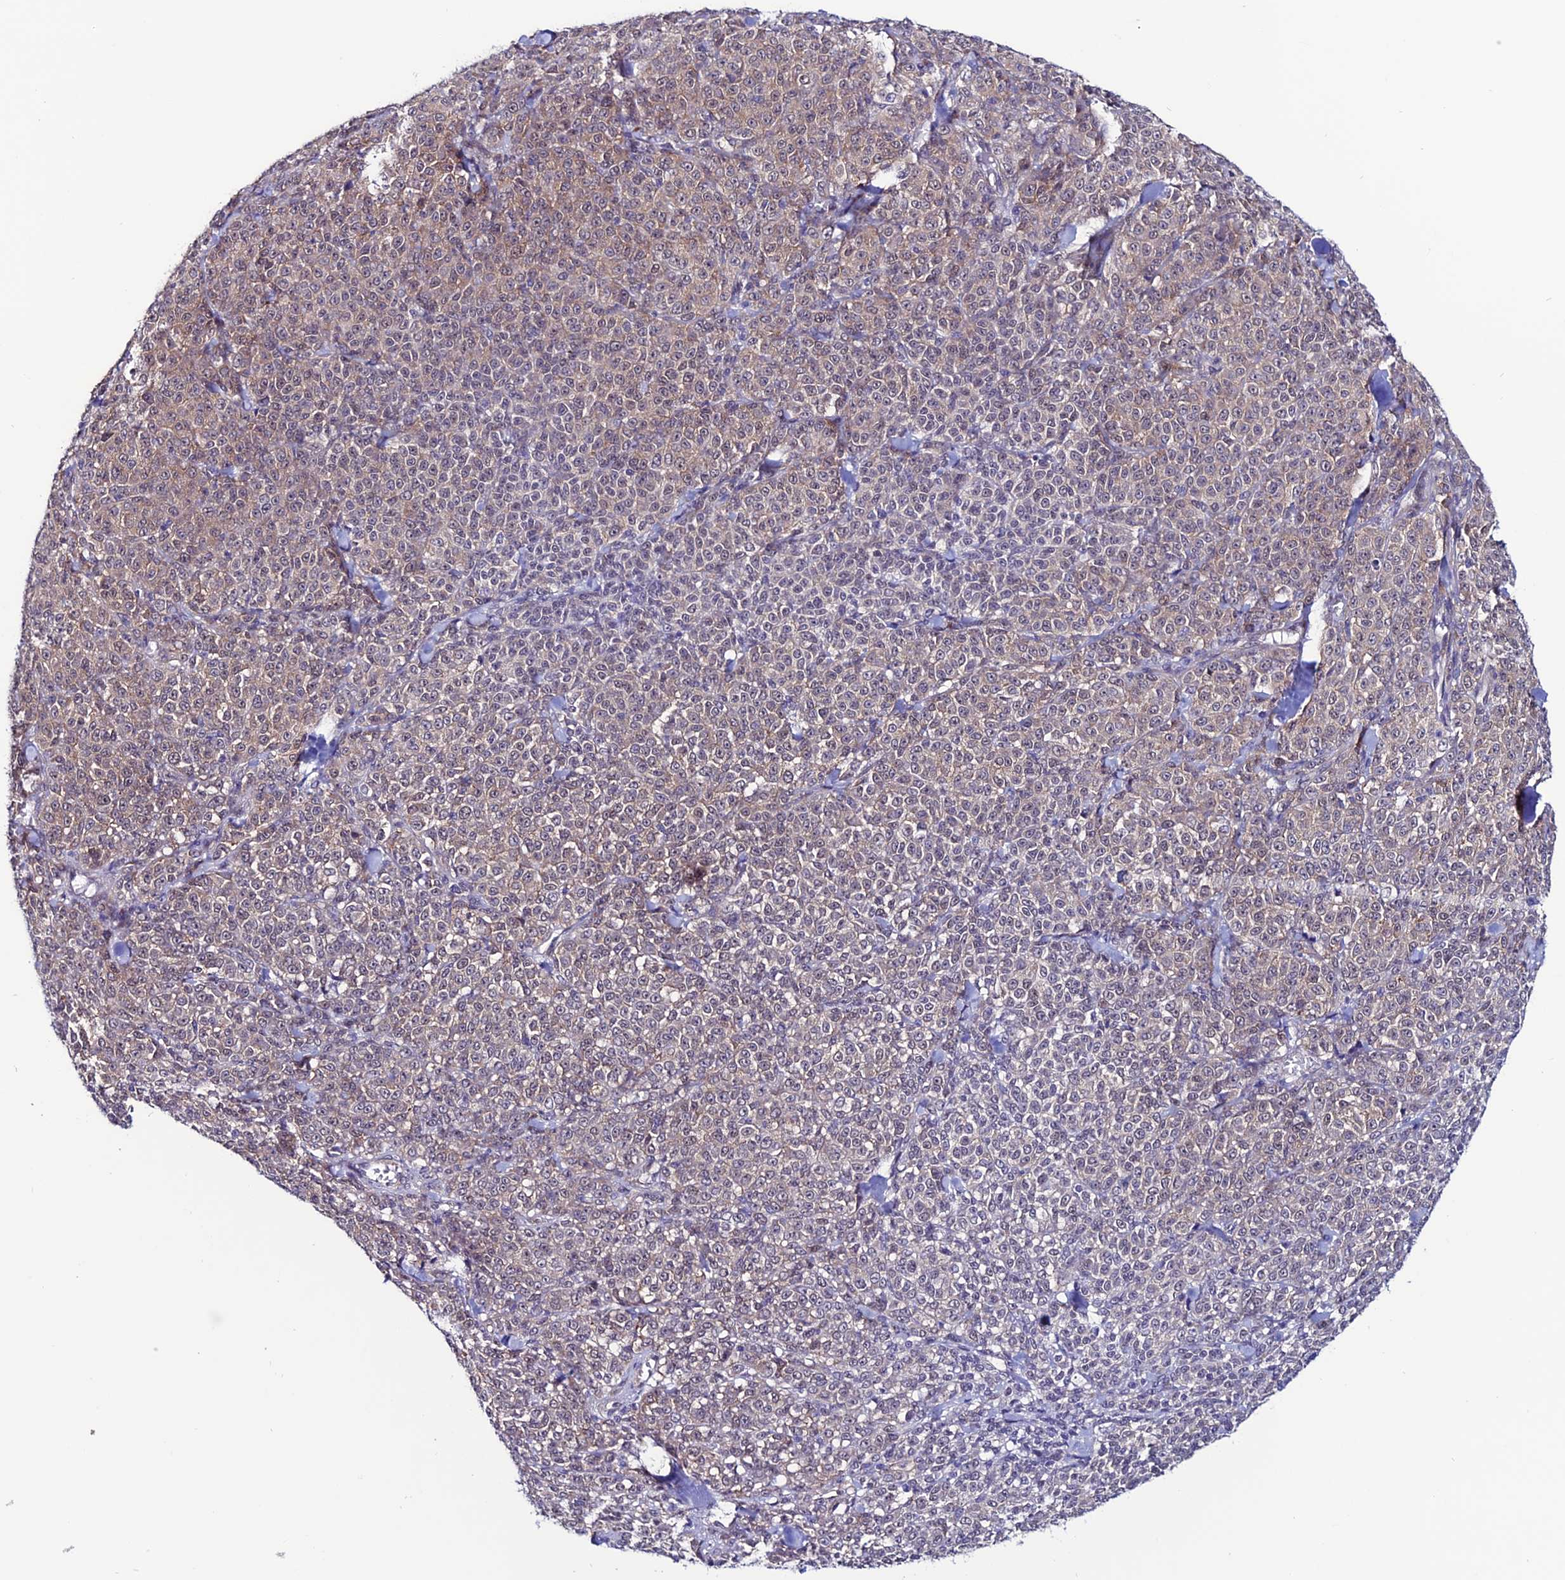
{"staining": {"intensity": "weak", "quantity": ">75%", "location": "cytoplasmic/membranous"}, "tissue": "melanoma", "cell_type": "Tumor cells", "image_type": "cancer", "snomed": [{"axis": "morphology", "description": "Normal tissue, NOS"}, {"axis": "morphology", "description": "Malignant melanoma, NOS"}, {"axis": "topography", "description": "Skin"}], "caption": "A brown stain shows weak cytoplasmic/membranous staining of a protein in melanoma tumor cells.", "gene": "FZD8", "patient": {"sex": "female", "age": 34}}